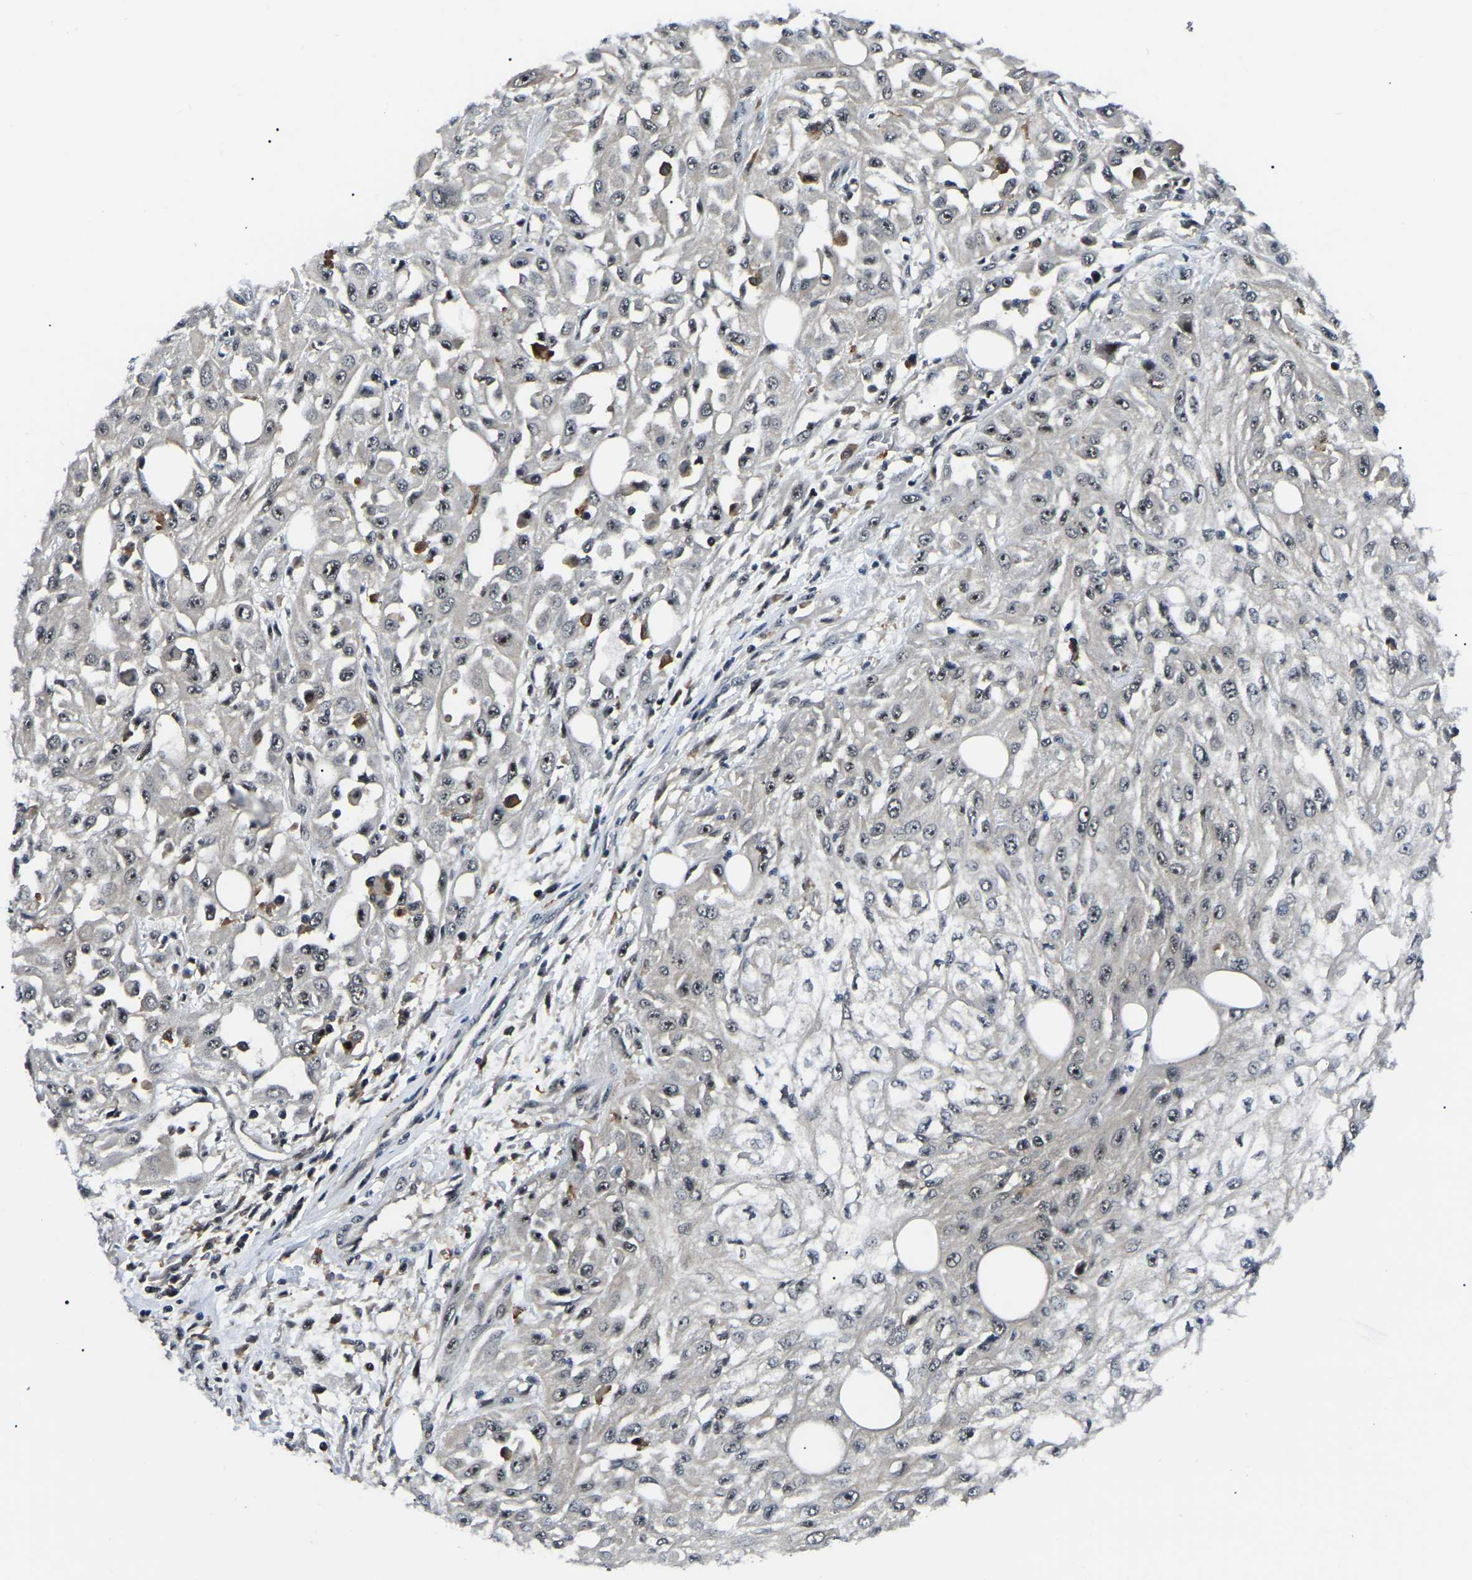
{"staining": {"intensity": "strong", "quantity": ">75%", "location": "nuclear"}, "tissue": "skin cancer", "cell_type": "Tumor cells", "image_type": "cancer", "snomed": [{"axis": "morphology", "description": "Squamous cell carcinoma, NOS"}, {"axis": "morphology", "description": "Squamous cell carcinoma, metastatic, NOS"}, {"axis": "topography", "description": "Skin"}, {"axis": "topography", "description": "Lymph node"}], "caption": "Tumor cells show high levels of strong nuclear expression in about >75% of cells in human skin squamous cell carcinoma. (Brightfield microscopy of DAB IHC at high magnification).", "gene": "RRP1B", "patient": {"sex": "male", "age": 75}}